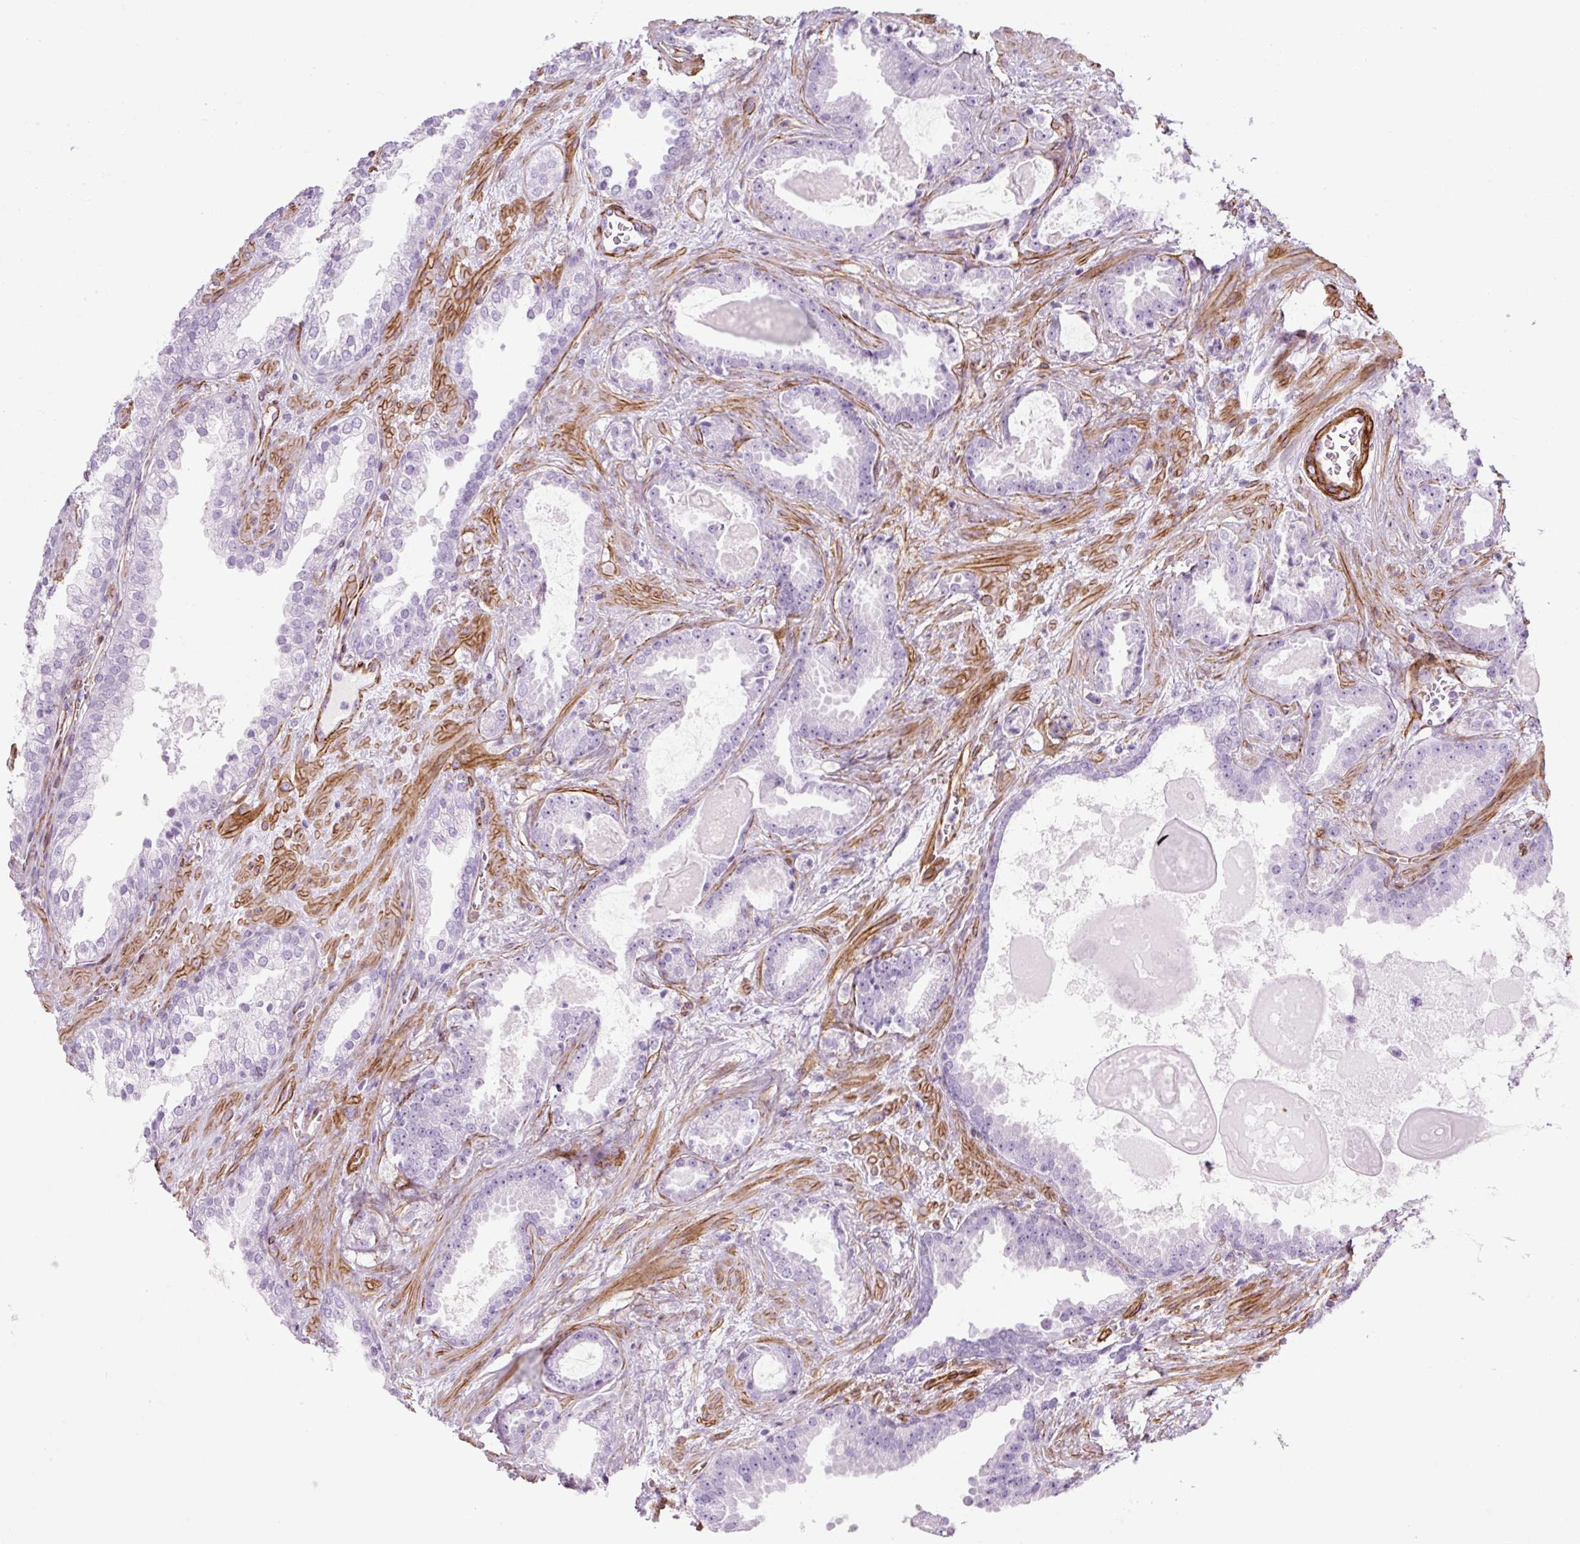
{"staining": {"intensity": "negative", "quantity": "none", "location": "none"}, "tissue": "prostate cancer", "cell_type": "Tumor cells", "image_type": "cancer", "snomed": [{"axis": "morphology", "description": "Adenocarcinoma, Low grade"}, {"axis": "topography", "description": "Prostate"}], "caption": "There is no significant positivity in tumor cells of prostate adenocarcinoma (low-grade).", "gene": "CAVIN3", "patient": {"sex": "male", "age": 62}}